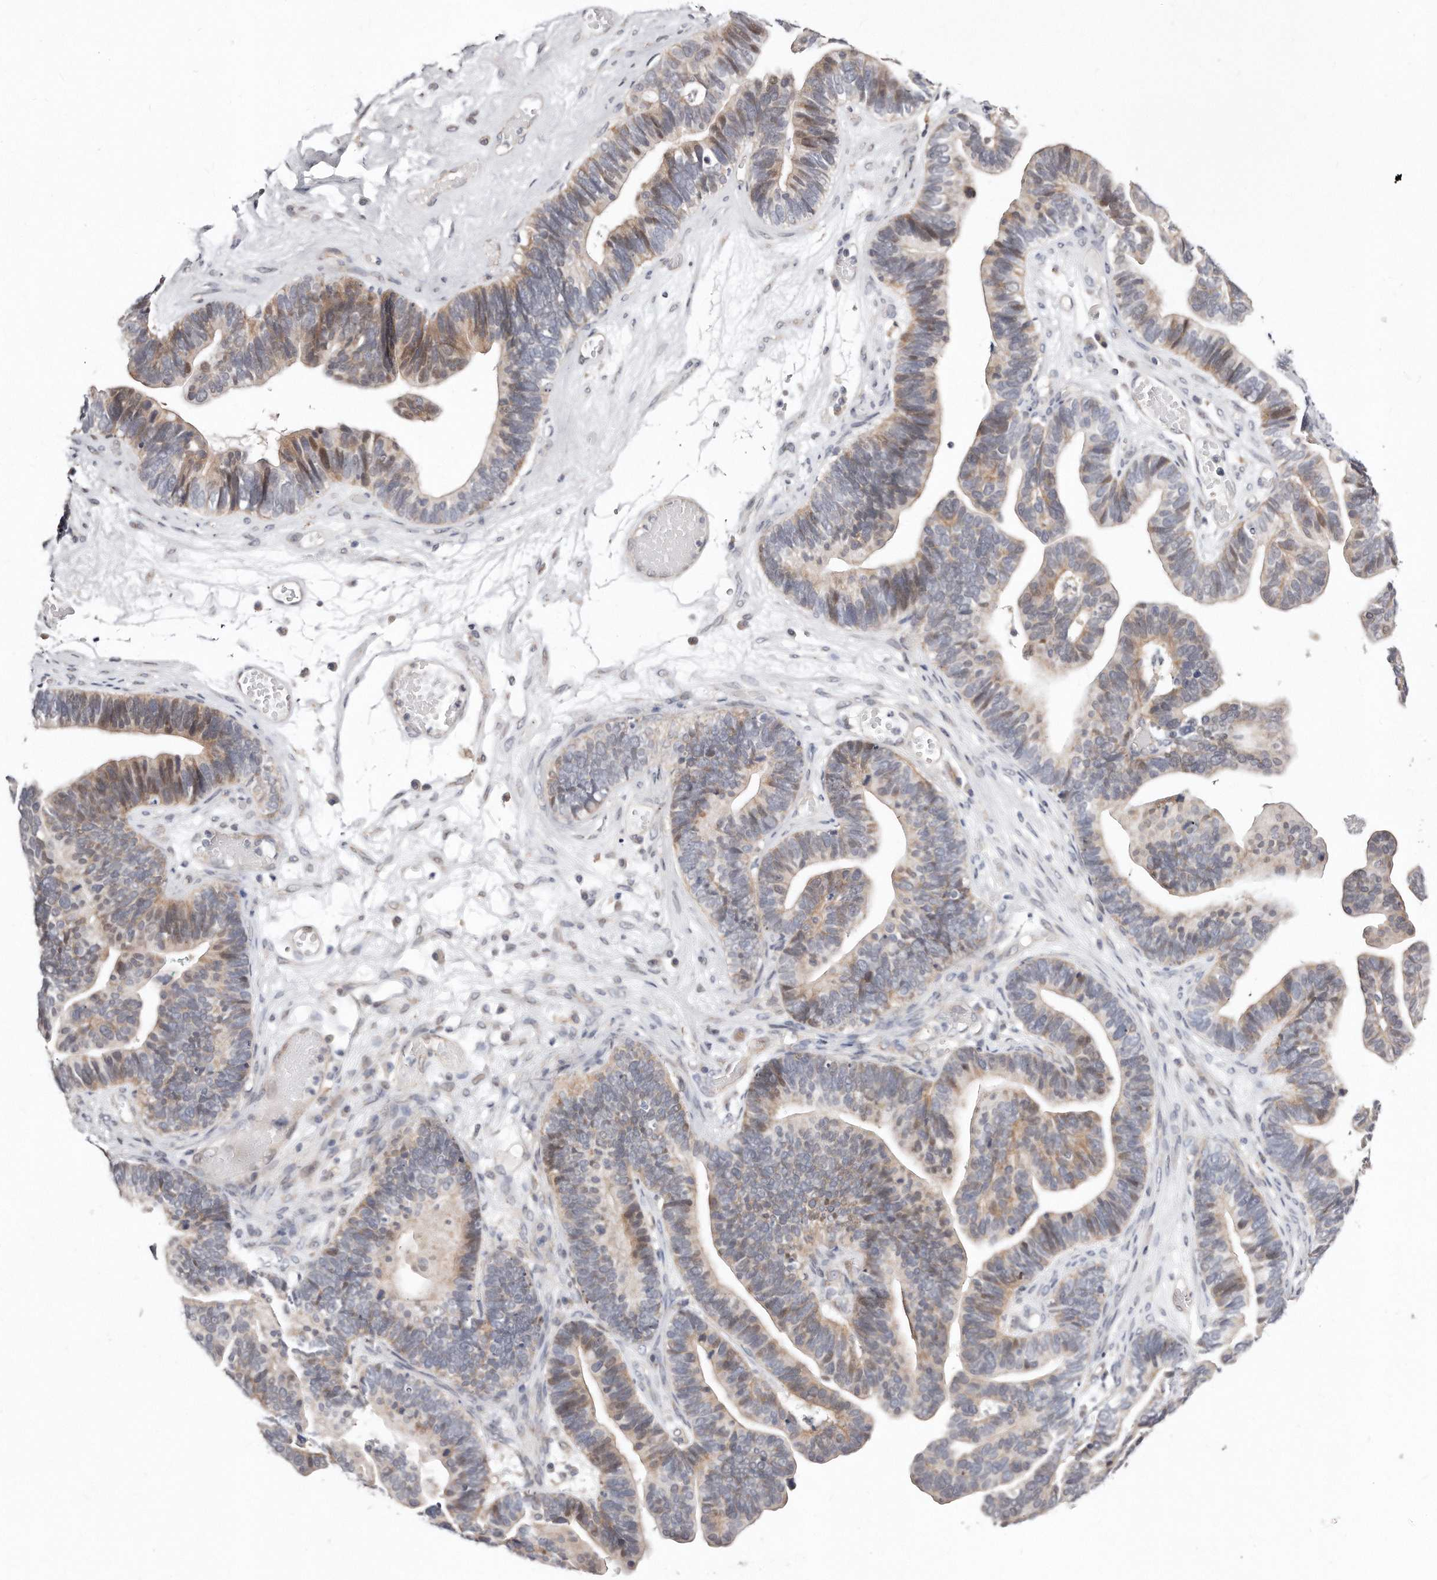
{"staining": {"intensity": "weak", "quantity": "25%-75%", "location": "cytoplasmic/membranous,nuclear"}, "tissue": "ovarian cancer", "cell_type": "Tumor cells", "image_type": "cancer", "snomed": [{"axis": "morphology", "description": "Cystadenocarcinoma, serous, NOS"}, {"axis": "topography", "description": "Ovary"}], "caption": "The histopathology image reveals staining of ovarian serous cystadenocarcinoma, revealing weak cytoplasmic/membranous and nuclear protein expression (brown color) within tumor cells.", "gene": "CASZ1", "patient": {"sex": "female", "age": 56}}